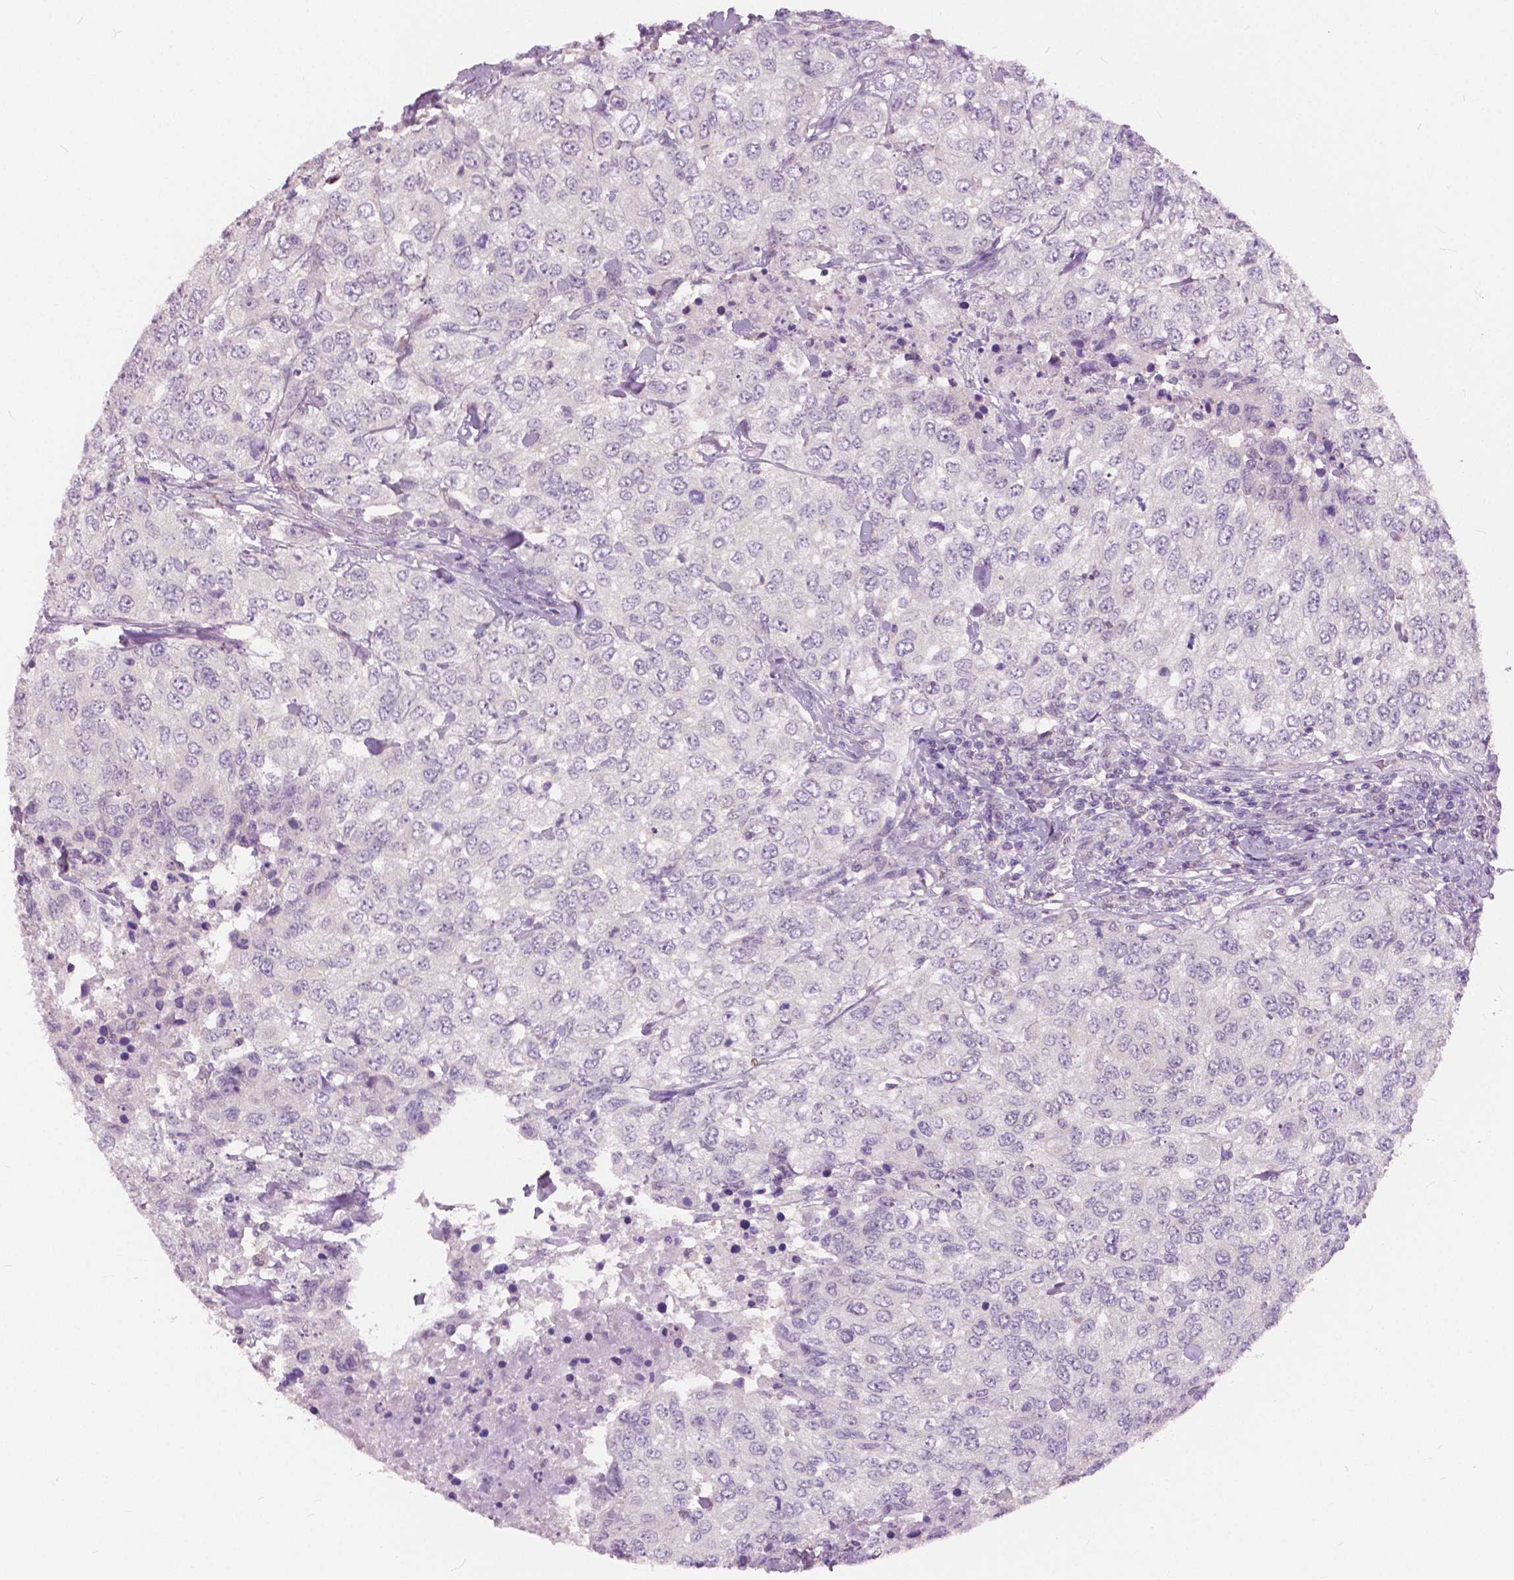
{"staining": {"intensity": "negative", "quantity": "none", "location": "none"}, "tissue": "urothelial cancer", "cell_type": "Tumor cells", "image_type": "cancer", "snomed": [{"axis": "morphology", "description": "Urothelial carcinoma, High grade"}, {"axis": "topography", "description": "Urinary bladder"}], "caption": "Tumor cells are negative for protein expression in human high-grade urothelial carcinoma.", "gene": "TKFC", "patient": {"sex": "female", "age": 78}}